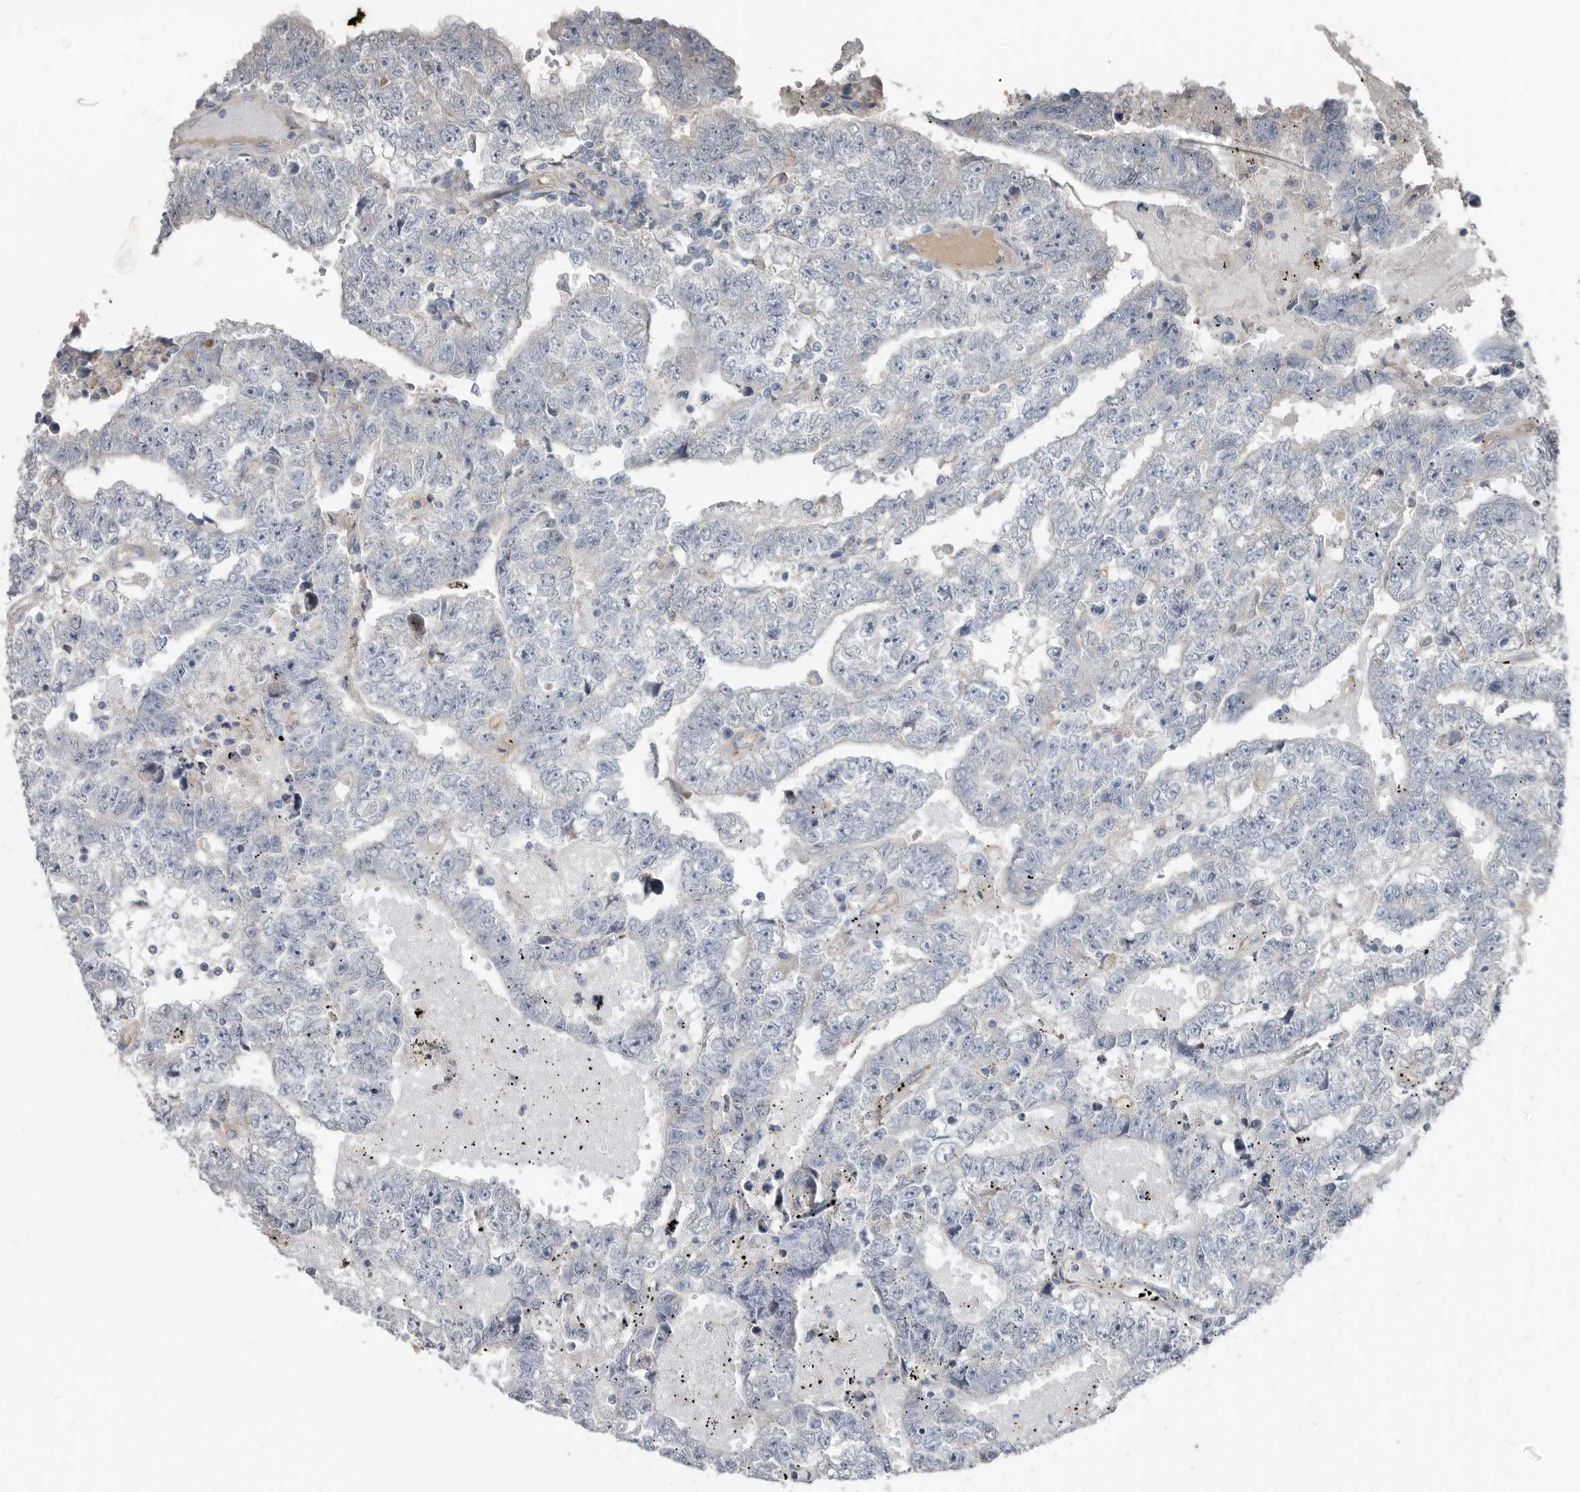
{"staining": {"intensity": "negative", "quantity": "none", "location": "none"}, "tissue": "testis cancer", "cell_type": "Tumor cells", "image_type": "cancer", "snomed": [{"axis": "morphology", "description": "Carcinoma, Embryonal, NOS"}, {"axis": "topography", "description": "Testis"}], "caption": "Testis cancer was stained to show a protein in brown. There is no significant expression in tumor cells.", "gene": "ZNF114", "patient": {"sex": "male", "age": 25}}